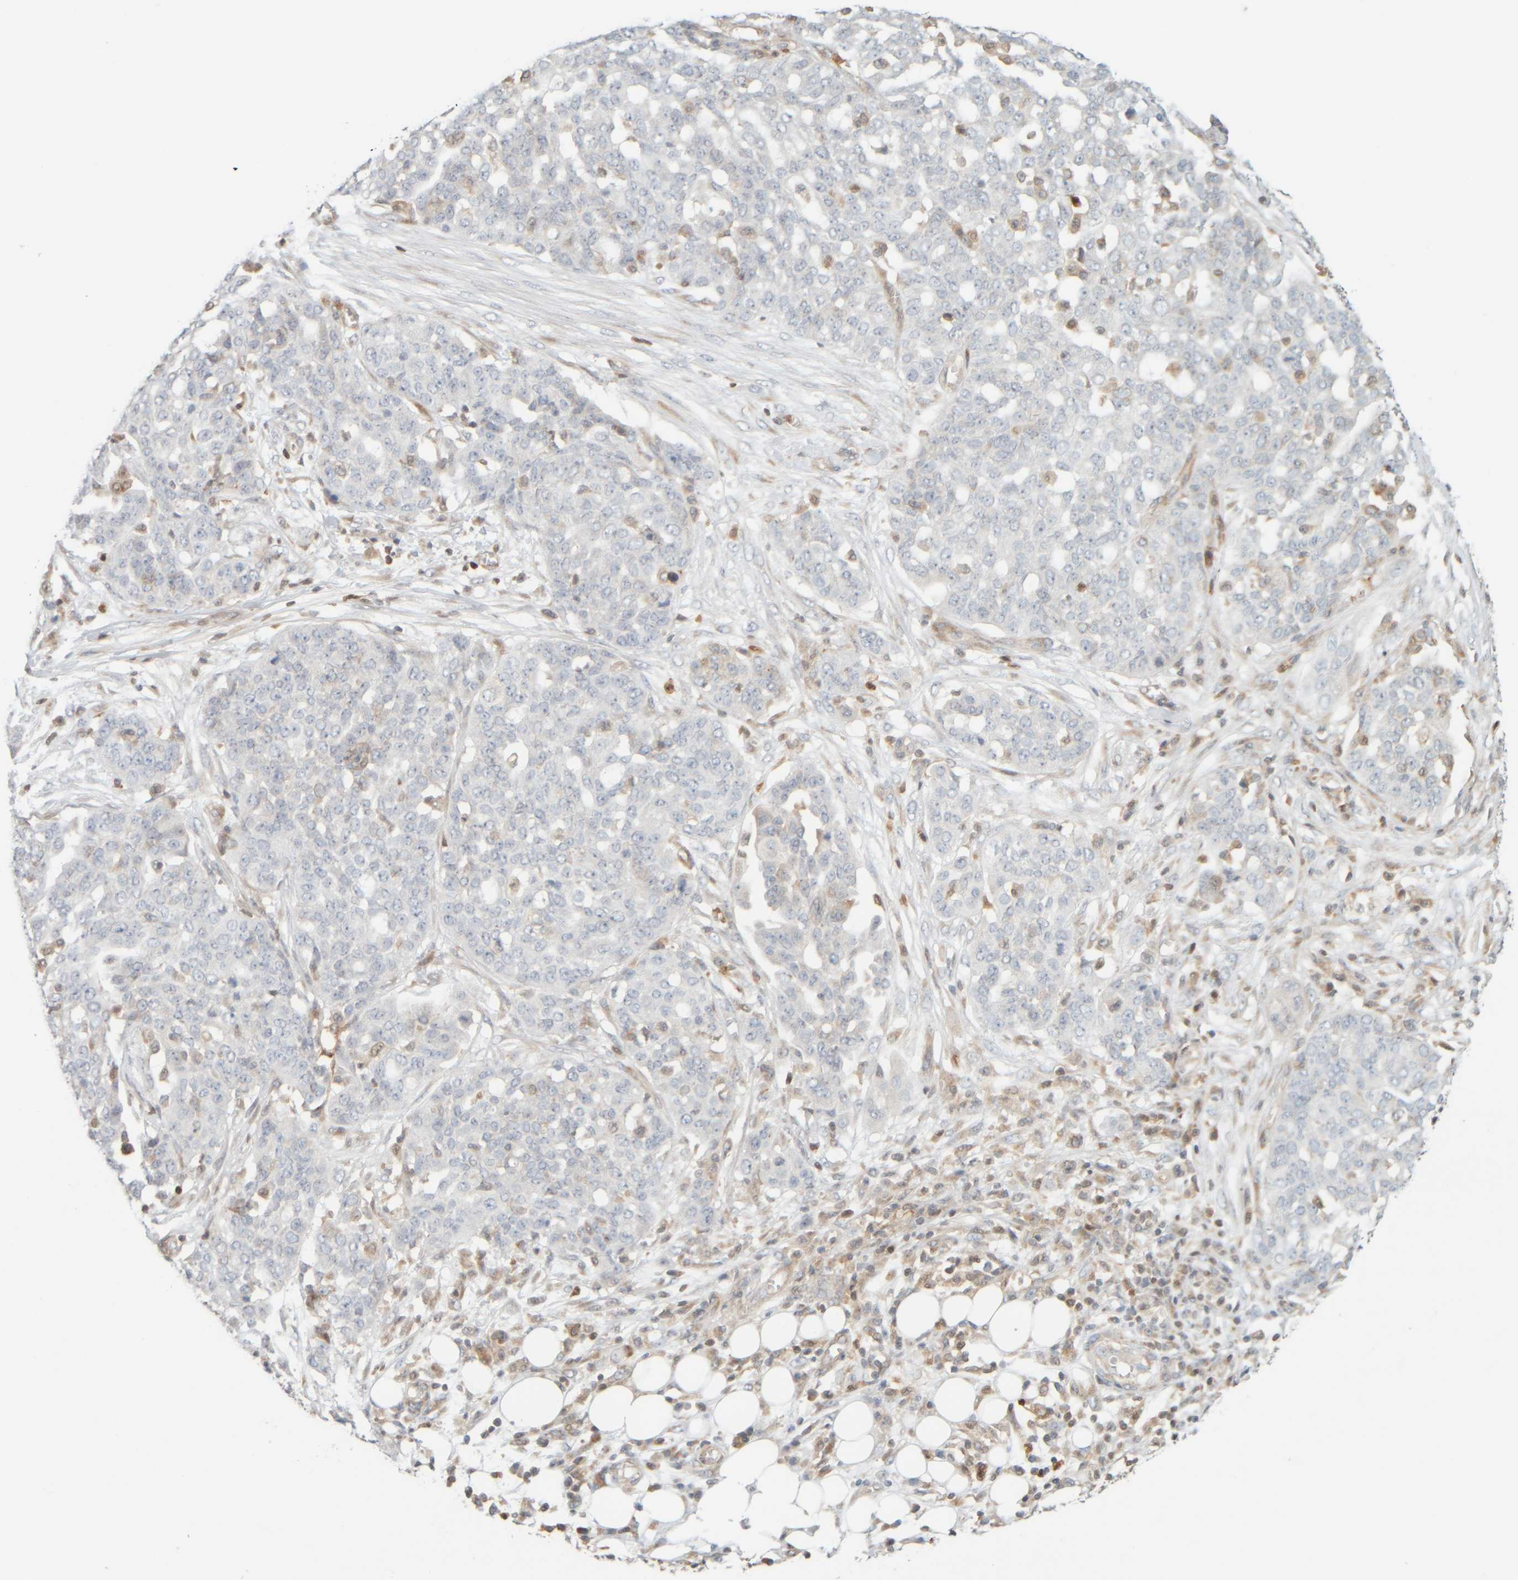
{"staining": {"intensity": "negative", "quantity": "none", "location": "none"}, "tissue": "ovarian cancer", "cell_type": "Tumor cells", "image_type": "cancer", "snomed": [{"axis": "morphology", "description": "Cystadenocarcinoma, serous, NOS"}, {"axis": "topography", "description": "Soft tissue"}, {"axis": "topography", "description": "Ovary"}], "caption": "Ovarian cancer was stained to show a protein in brown. There is no significant positivity in tumor cells.", "gene": "PTGES3L-AARSD1", "patient": {"sex": "female", "age": 57}}